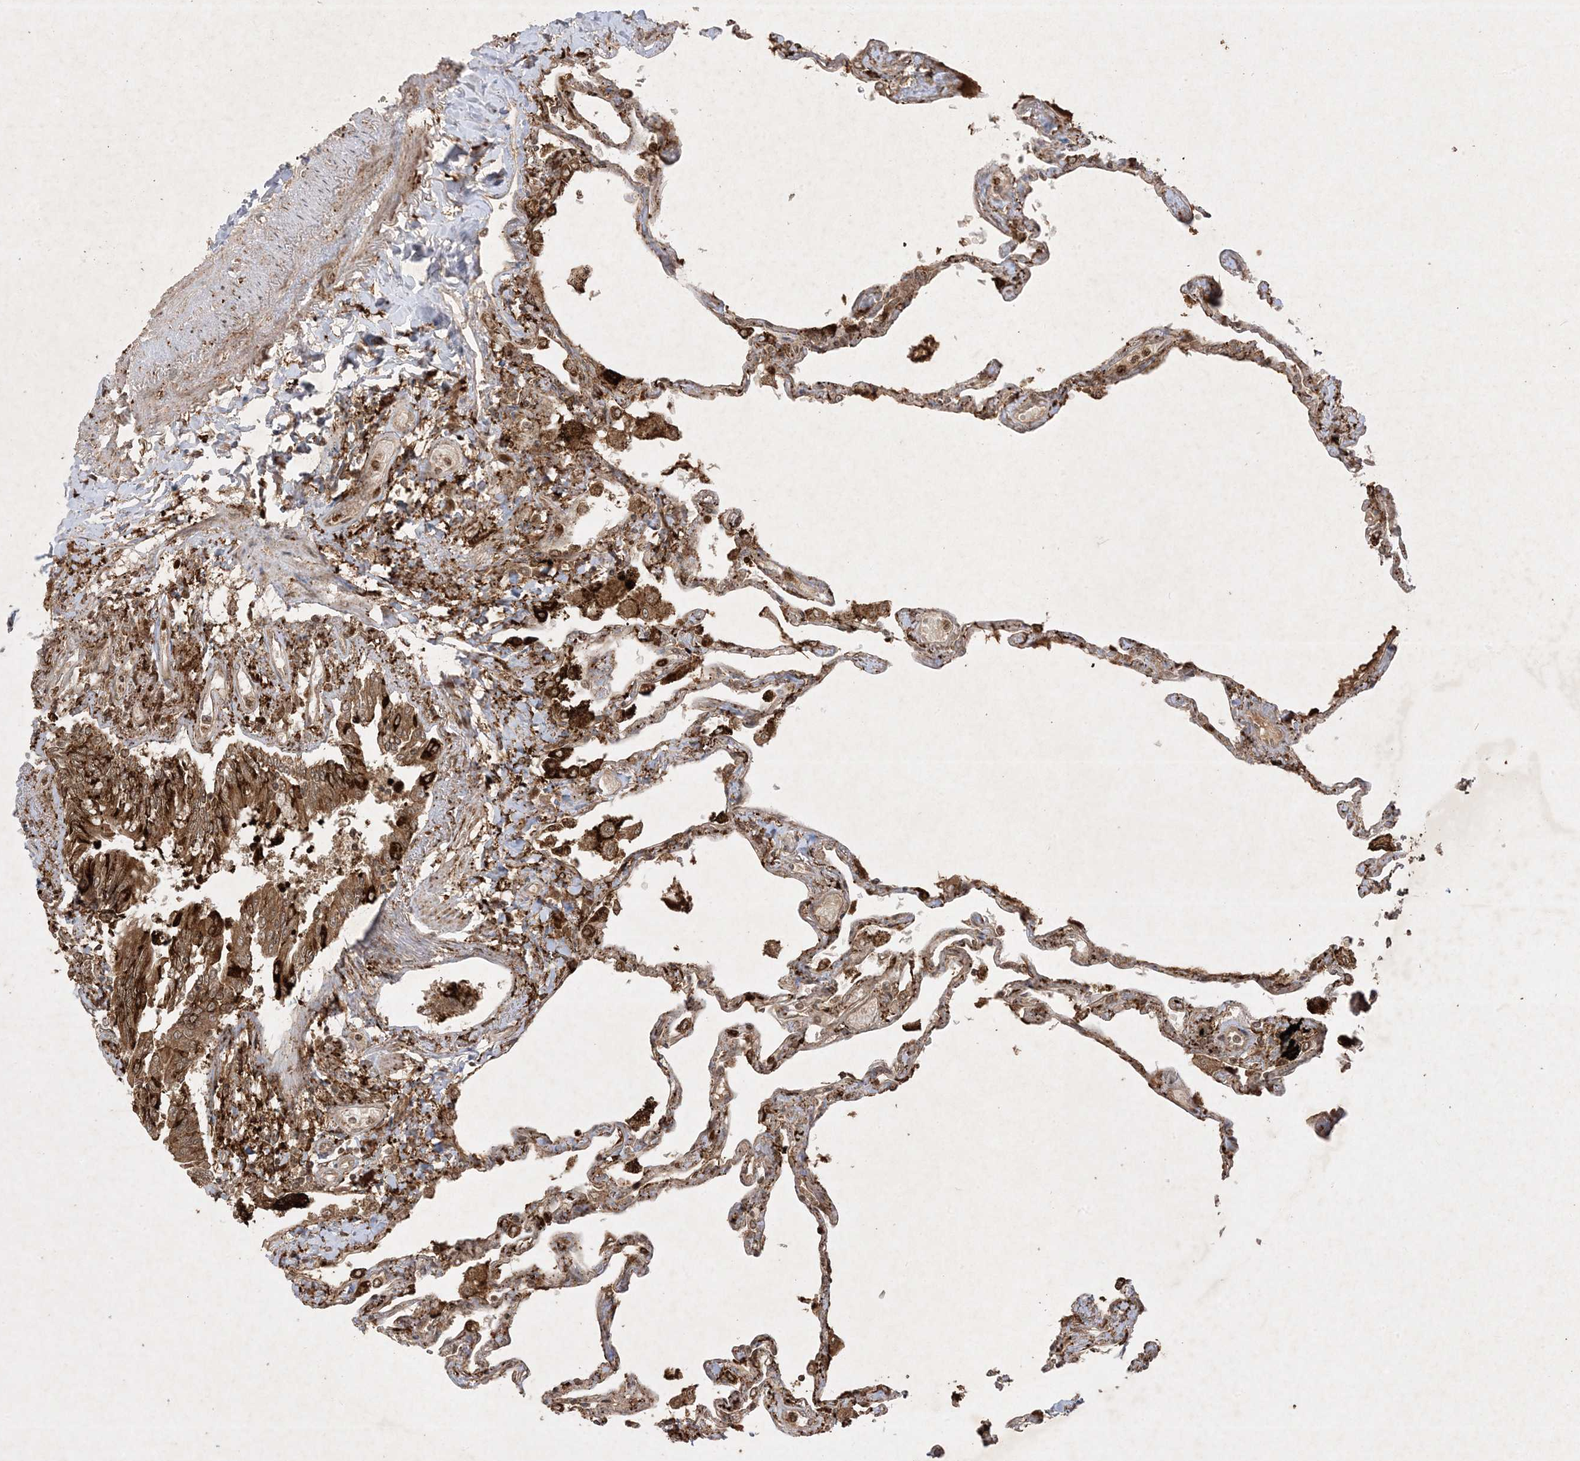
{"staining": {"intensity": "moderate", "quantity": ">75%", "location": "cytoplasmic/membranous"}, "tissue": "lung", "cell_type": "Alveolar cells", "image_type": "normal", "snomed": [{"axis": "morphology", "description": "Normal tissue, NOS"}, {"axis": "topography", "description": "Lung"}], "caption": "A medium amount of moderate cytoplasmic/membranous expression is present in about >75% of alveolar cells in normal lung.", "gene": "PTK6", "patient": {"sex": "female", "age": 67}}